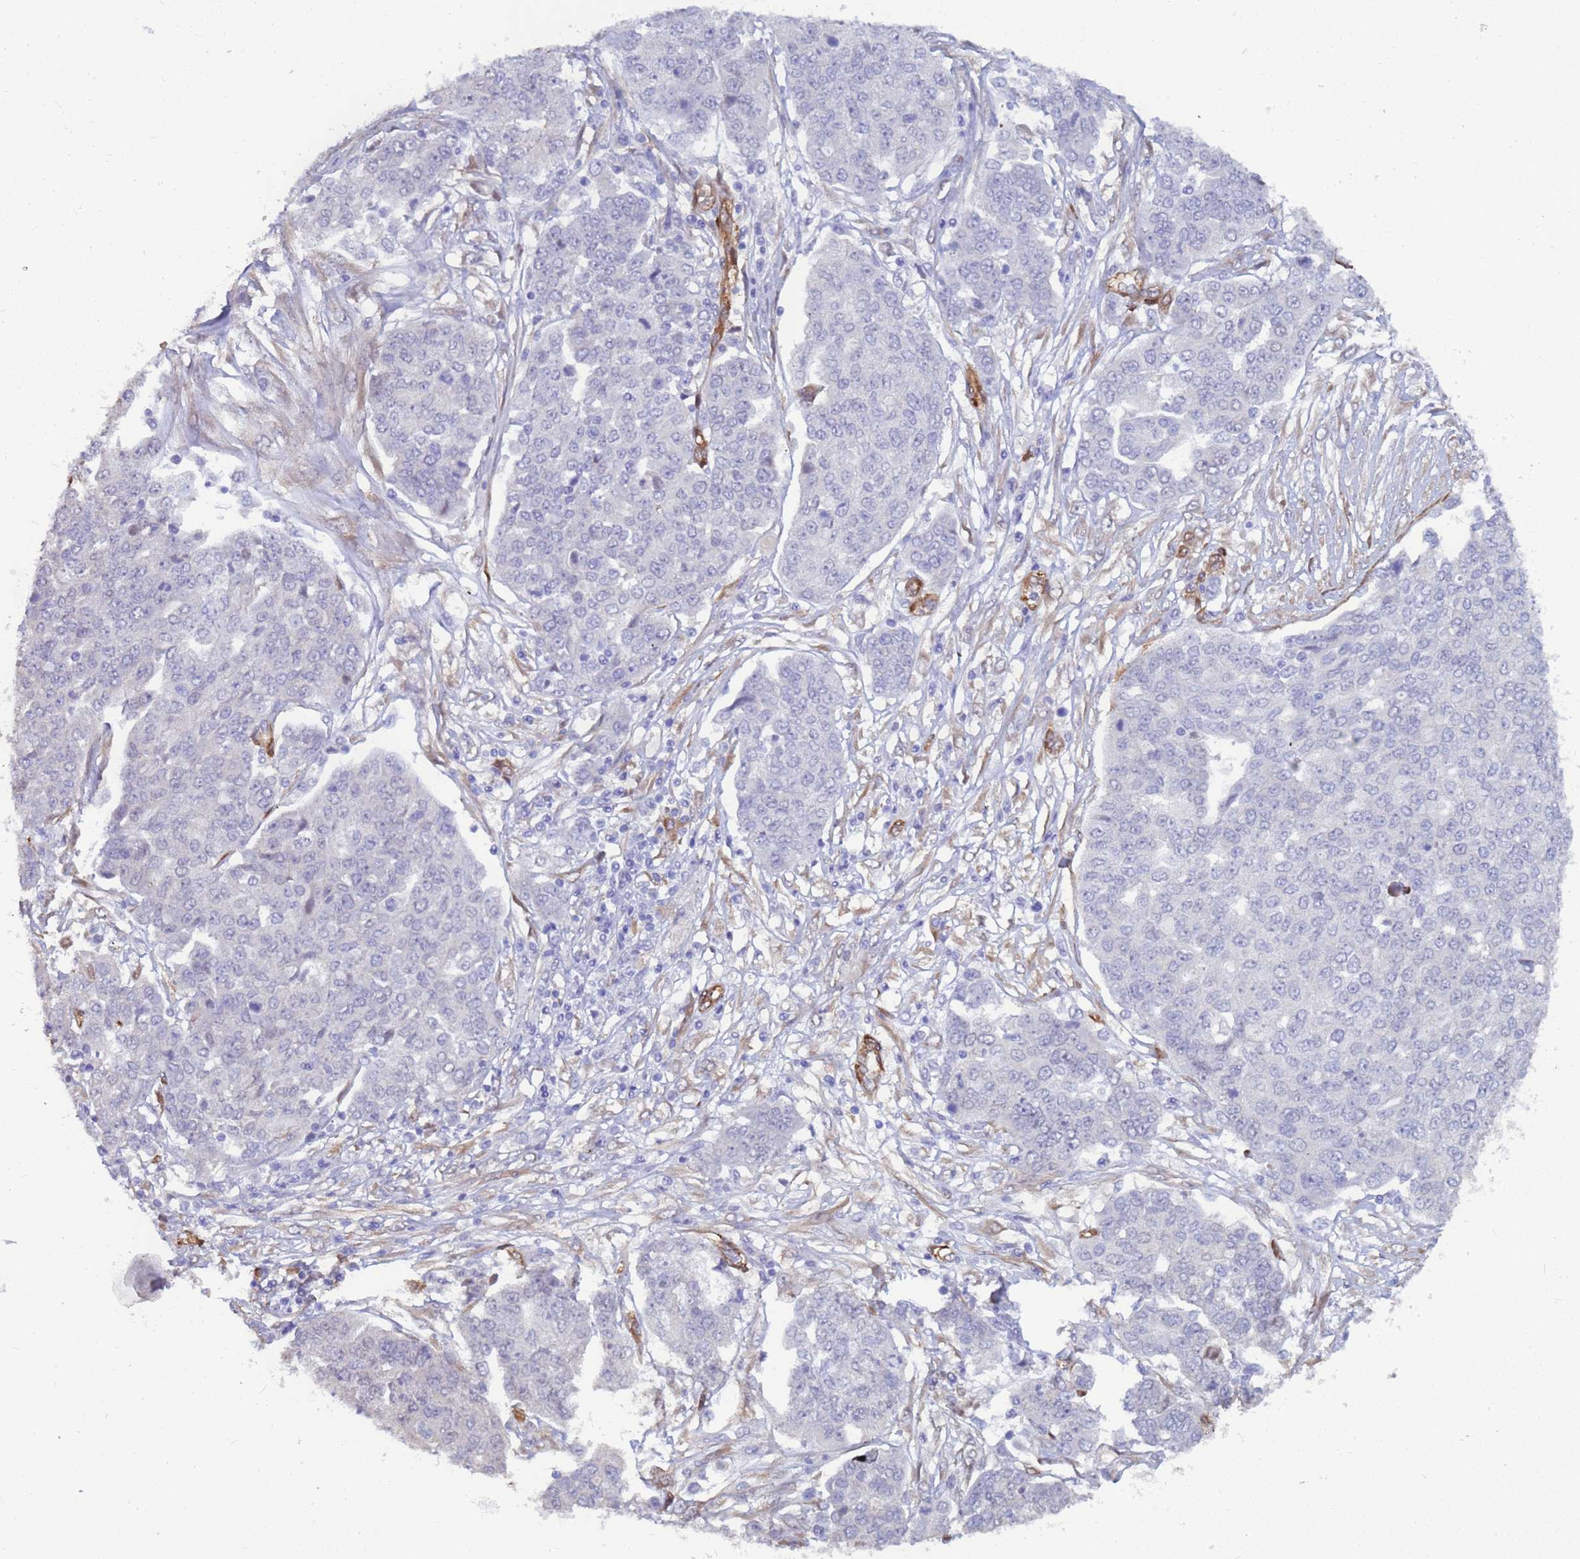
{"staining": {"intensity": "negative", "quantity": "none", "location": "none"}, "tissue": "ovarian cancer", "cell_type": "Tumor cells", "image_type": "cancer", "snomed": [{"axis": "morphology", "description": "Cystadenocarcinoma, serous, NOS"}, {"axis": "topography", "description": "Soft tissue"}, {"axis": "topography", "description": "Ovary"}], "caption": "This is an IHC micrograph of human ovarian cancer (serous cystadenocarcinoma). There is no positivity in tumor cells.", "gene": "EHD2", "patient": {"sex": "female", "age": 57}}